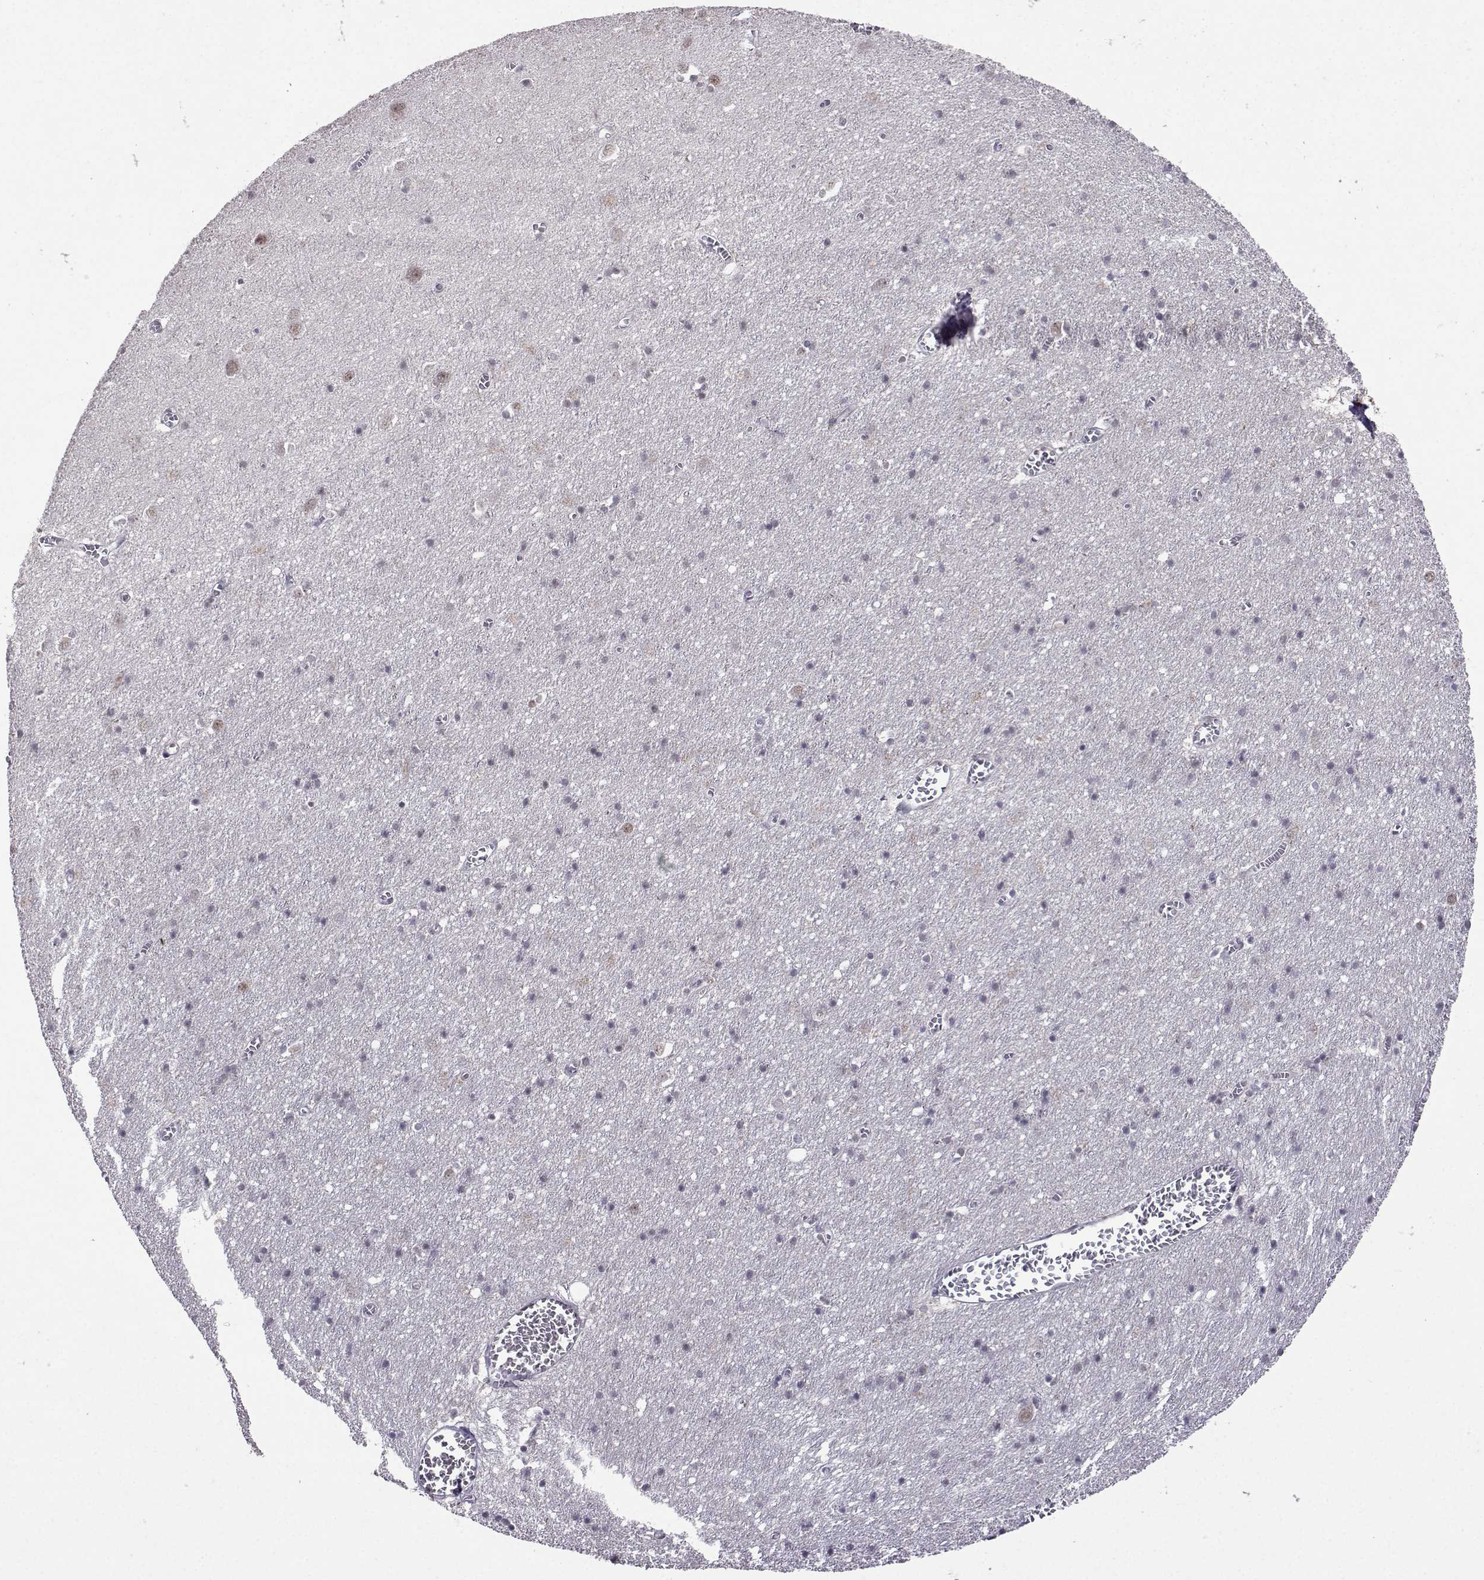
{"staining": {"intensity": "negative", "quantity": "none", "location": "none"}, "tissue": "cerebral cortex", "cell_type": "Endothelial cells", "image_type": "normal", "snomed": [{"axis": "morphology", "description": "Normal tissue, NOS"}, {"axis": "topography", "description": "Cerebral cortex"}], "caption": "This photomicrograph is of benign cerebral cortex stained with immunohistochemistry to label a protein in brown with the nuclei are counter-stained blue. There is no expression in endothelial cells.", "gene": "CCL28", "patient": {"sex": "male", "age": 70}}